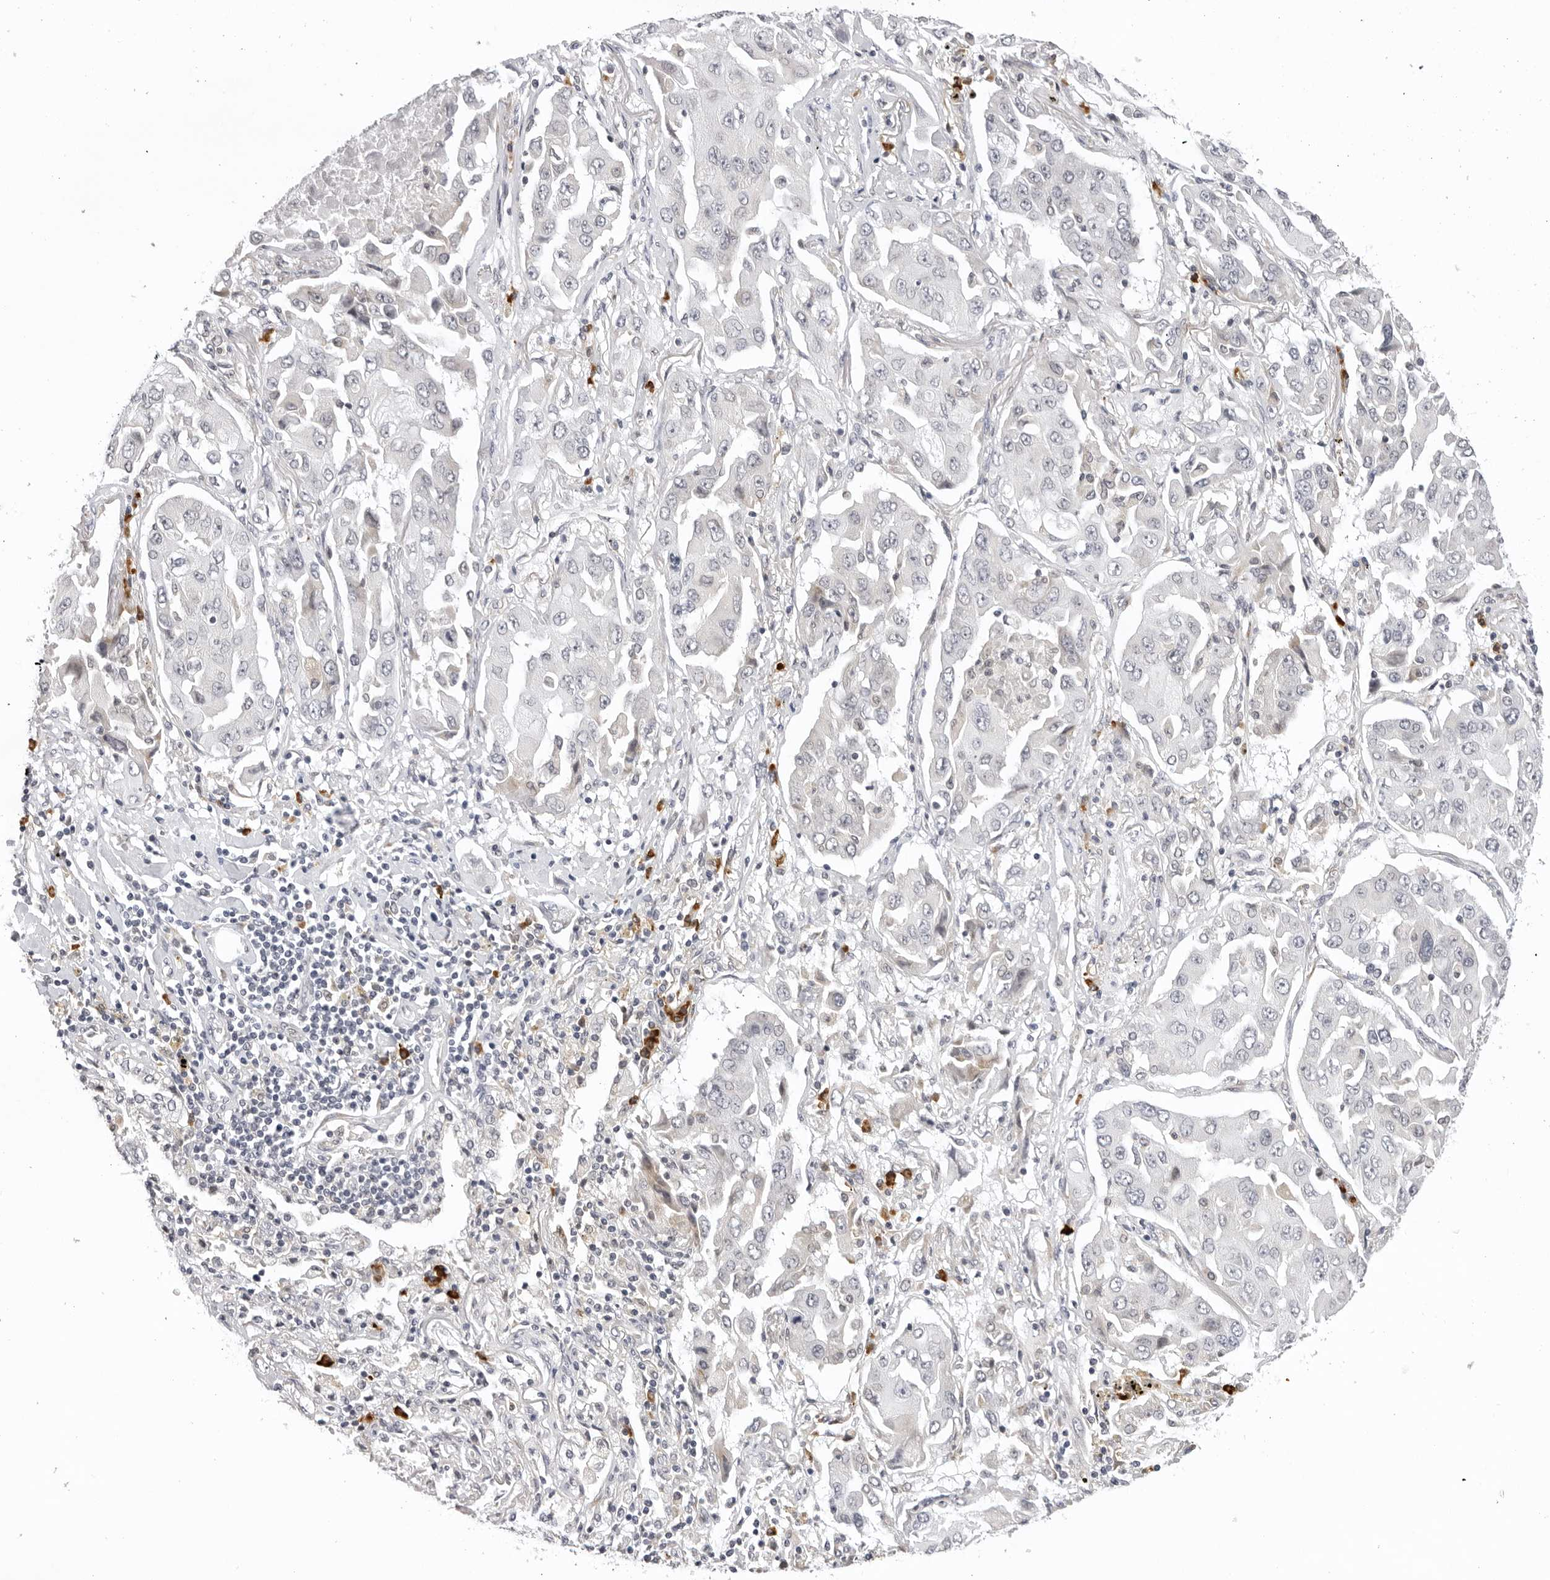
{"staining": {"intensity": "negative", "quantity": "none", "location": "none"}, "tissue": "lung cancer", "cell_type": "Tumor cells", "image_type": "cancer", "snomed": [{"axis": "morphology", "description": "Adenocarcinoma, NOS"}, {"axis": "topography", "description": "Lung"}], "caption": "Lung cancer was stained to show a protein in brown. There is no significant expression in tumor cells.", "gene": "IL17RA", "patient": {"sex": "female", "age": 65}}